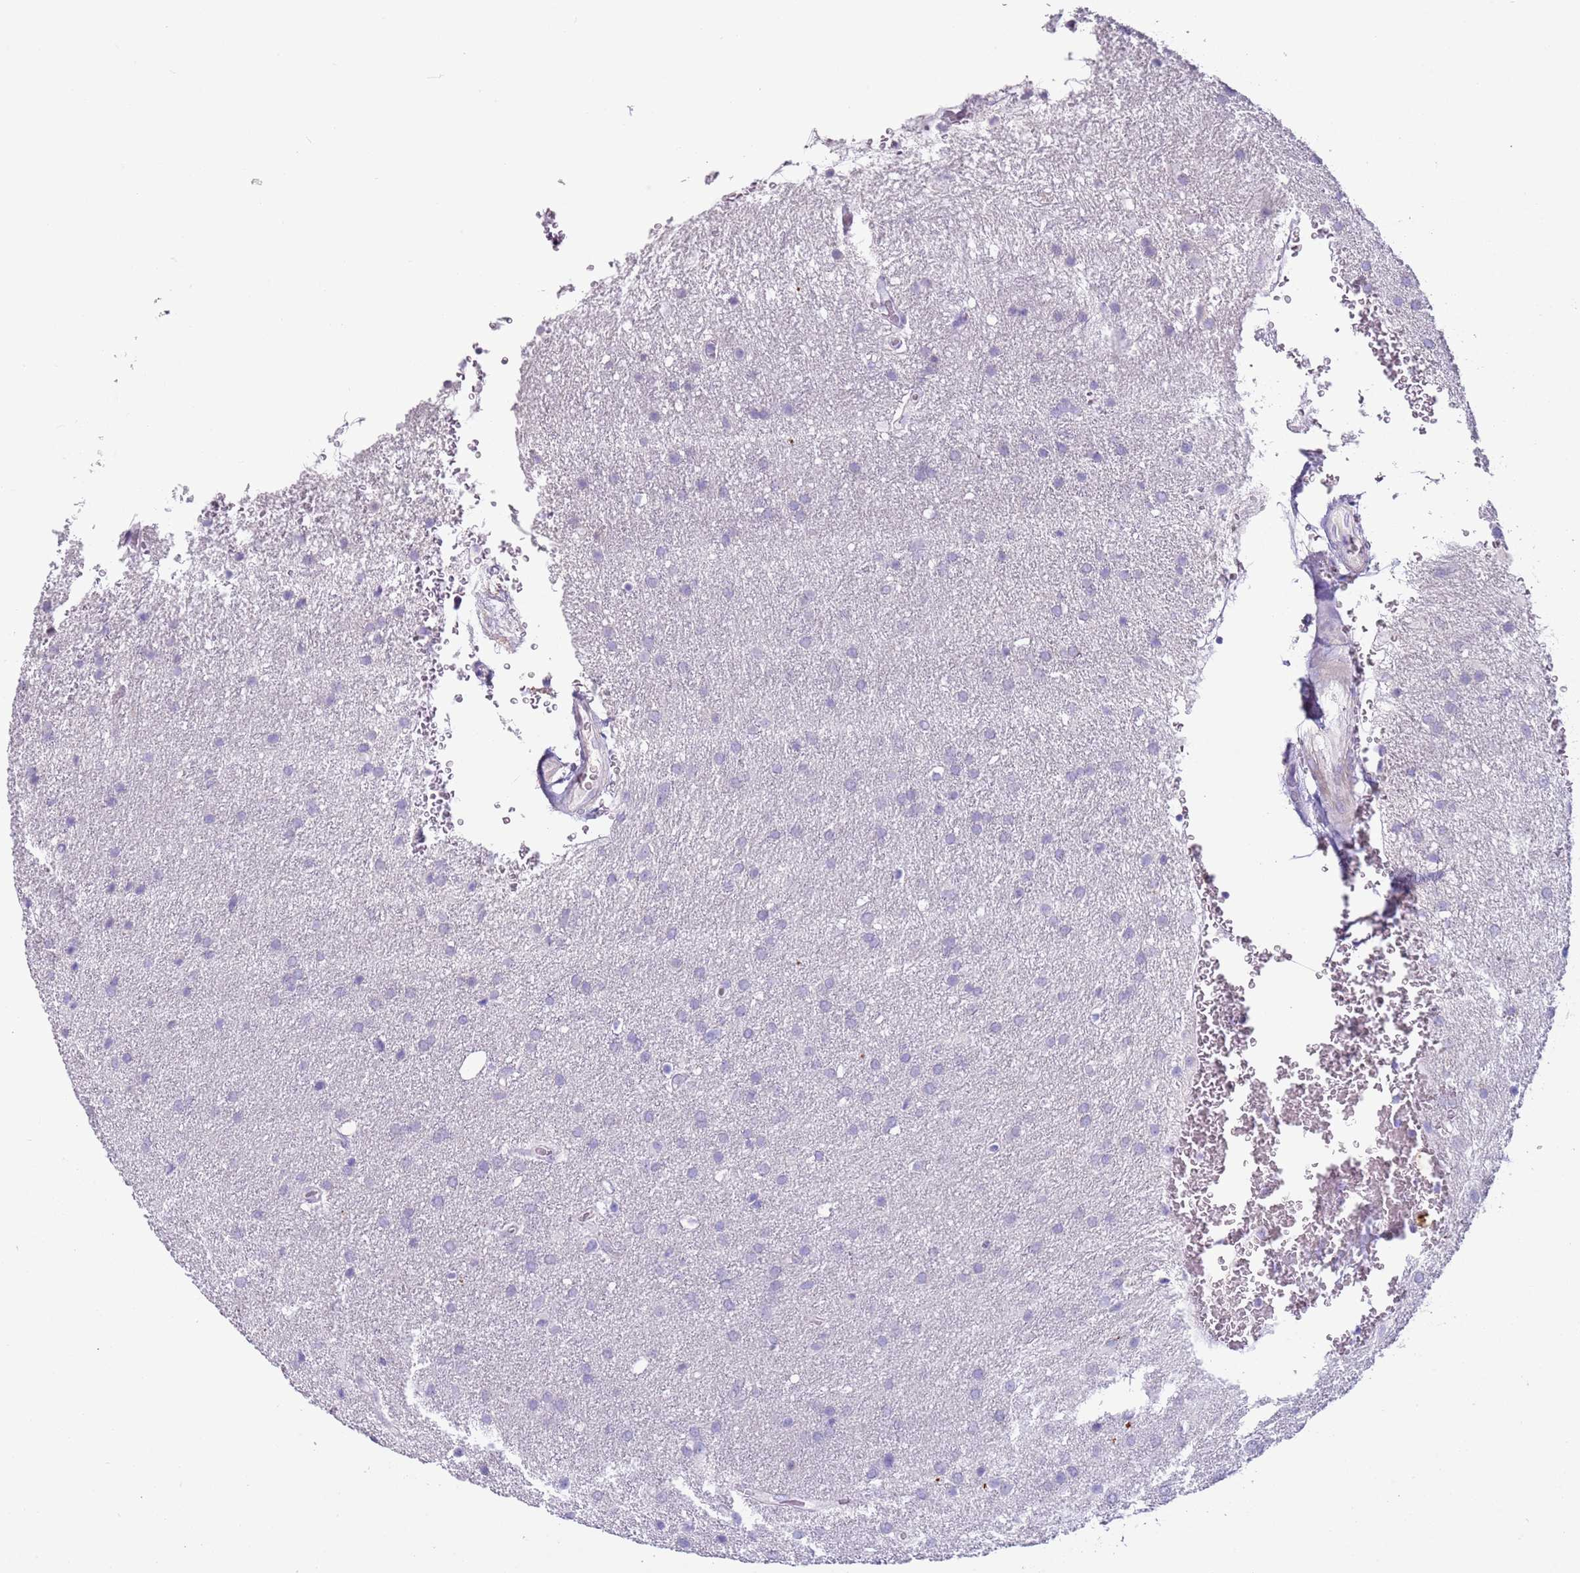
{"staining": {"intensity": "negative", "quantity": "none", "location": "none"}, "tissue": "glioma", "cell_type": "Tumor cells", "image_type": "cancer", "snomed": [{"axis": "morphology", "description": "Glioma, malignant, Low grade"}, {"axis": "topography", "description": "Brain"}], "caption": "High power microscopy photomicrograph of an immunohistochemistry micrograph of malignant glioma (low-grade), revealing no significant positivity in tumor cells.", "gene": "NPAP1", "patient": {"sex": "female", "age": 32}}